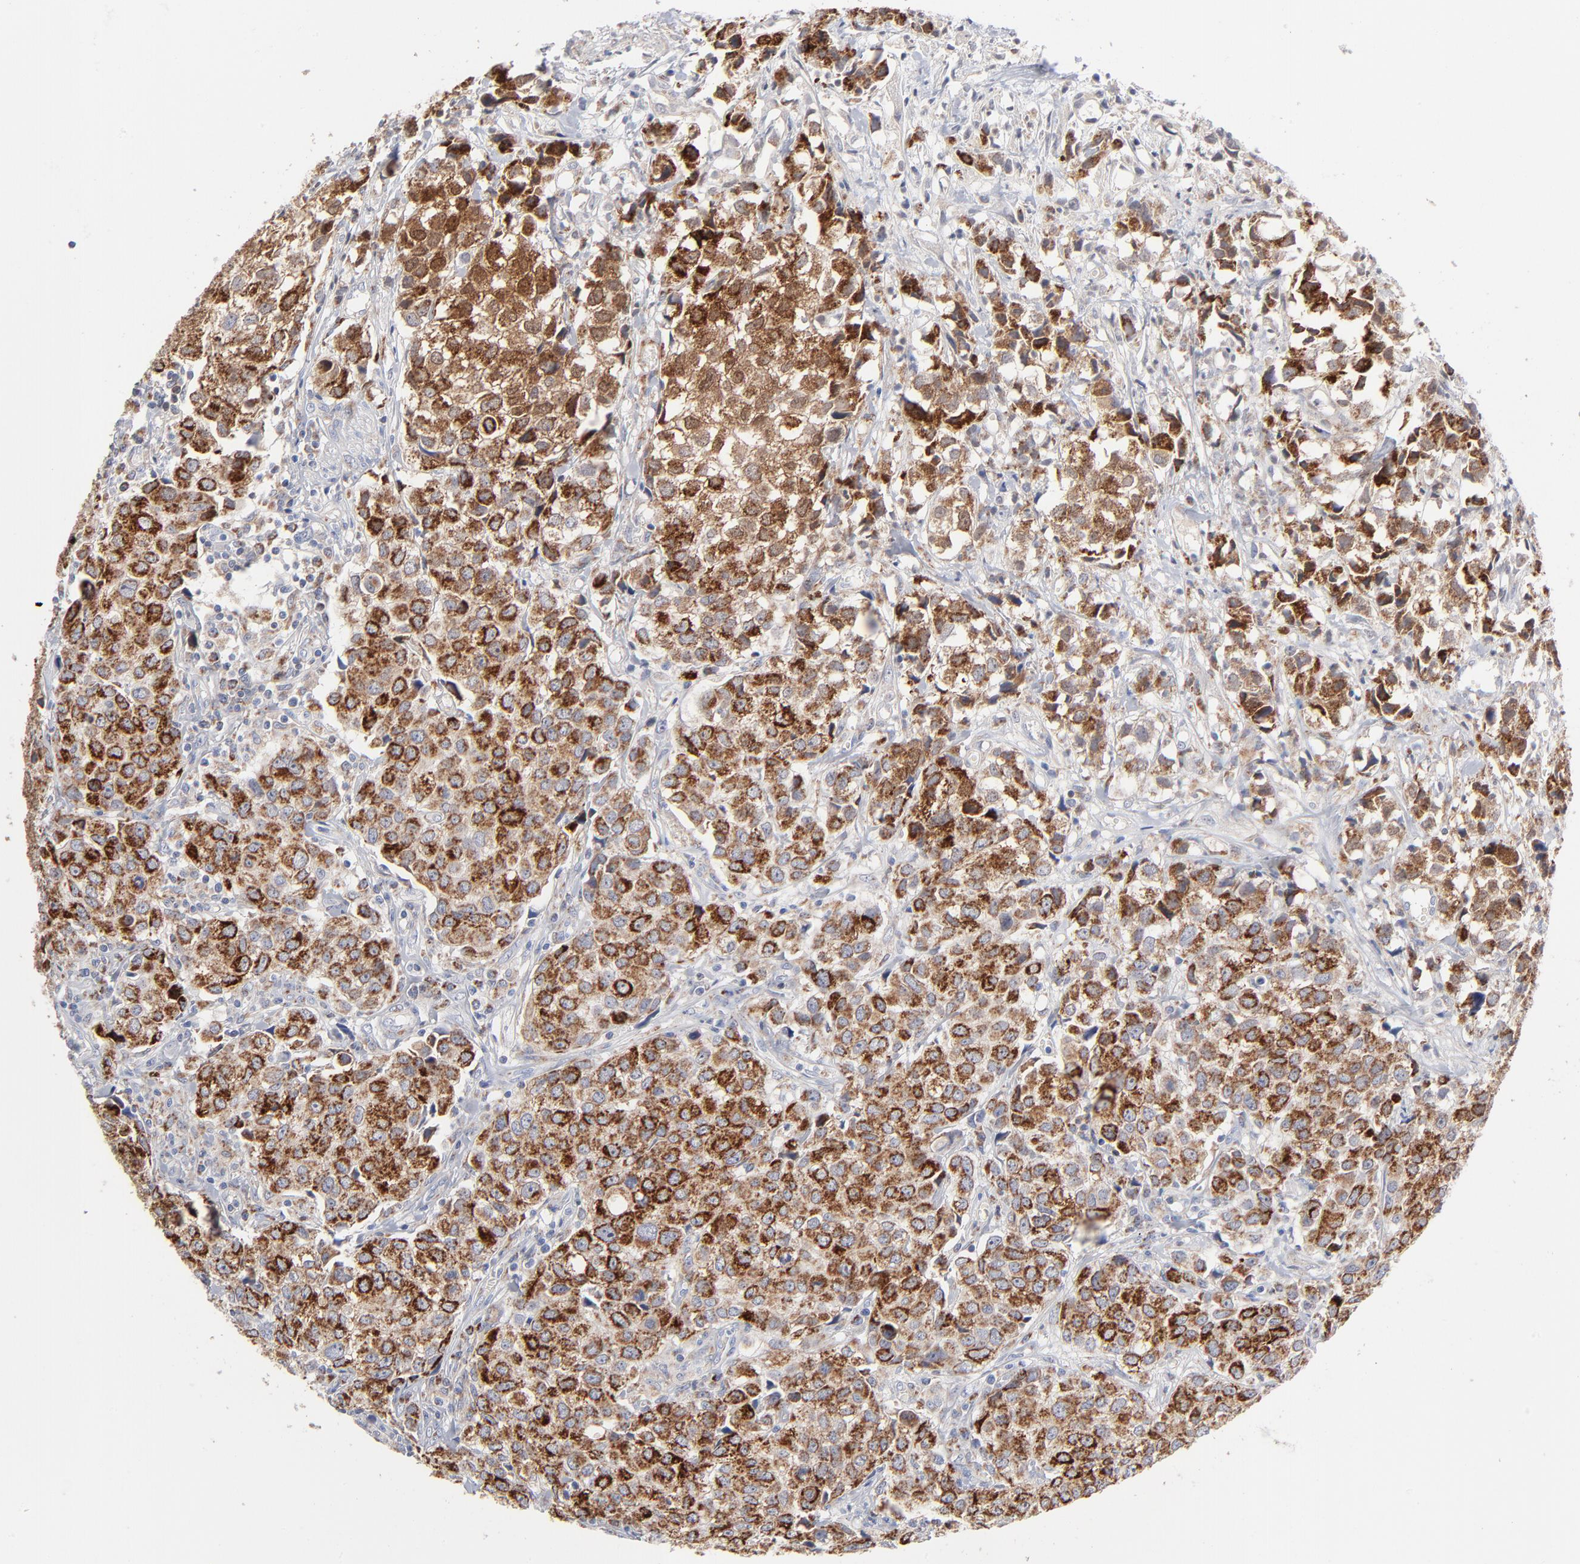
{"staining": {"intensity": "strong", "quantity": ">75%", "location": "cytoplasmic/membranous"}, "tissue": "urothelial cancer", "cell_type": "Tumor cells", "image_type": "cancer", "snomed": [{"axis": "morphology", "description": "Urothelial carcinoma, High grade"}, {"axis": "topography", "description": "Urinary bladder"}], "caption": "Urothelial carcinoma (high-grade) stained with IHC demonstrates strong cytoplasmic/membranous staining in about >75% of tumor cells.", "gene": "CHCHD10", "patient": {"sex": "female", "age": 75}}